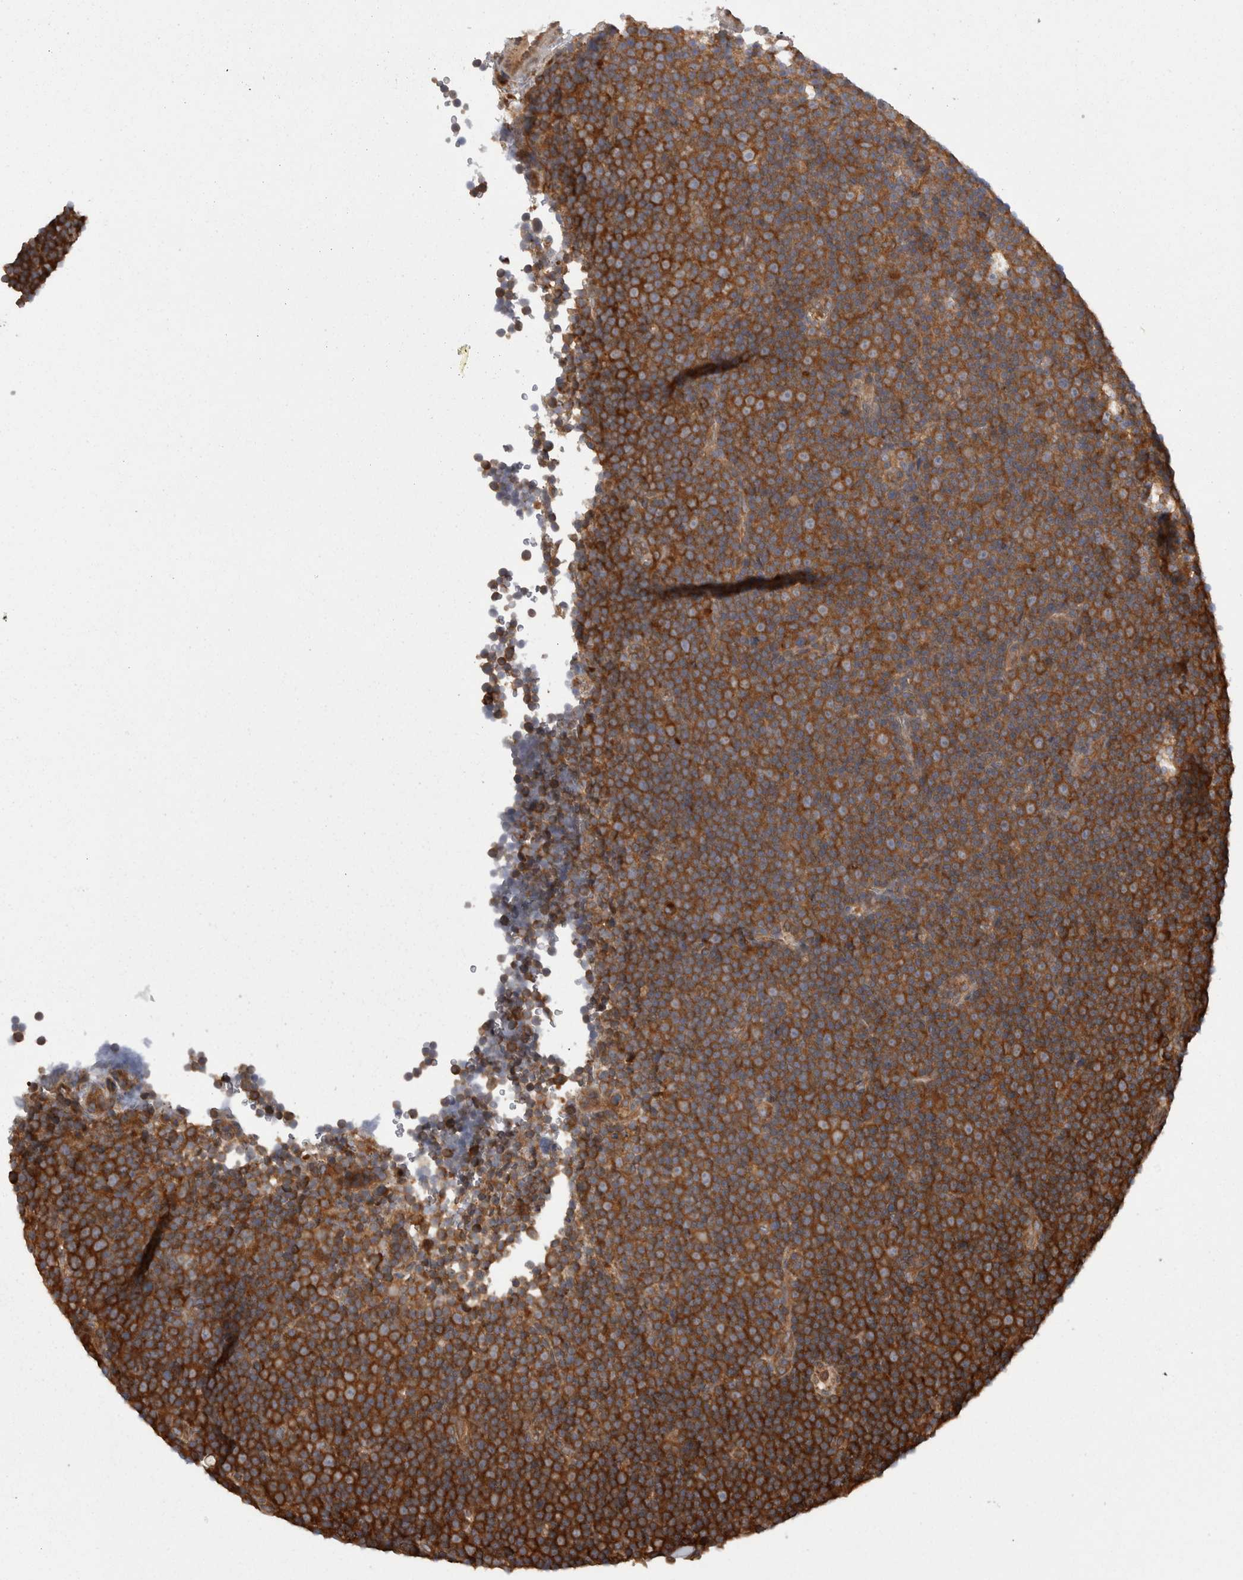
{"staining": {"intensity": "strong", "quantity": ">75%", "location": "cytoplasmic/membranous"}, "tissue": "lymphoma", "cell_type": "Tumor cells", "image_type": "cancer", "snomed": [{"axis": "morphology", "description": "Malignant lymphoma, non-Hodgkin's type, Low grade"}, {"axis": "topography", "description": "Lymph node"}], "caption": "Protein analysis of lymphoma tissue displays strong cytoplasmic/membranous positivity in approximately >75% of tumor cells. (IHC, brightfield microscopy, high magnification).", "gene": "SMCR8", "patient": {"sex": "female", "age": 67}}